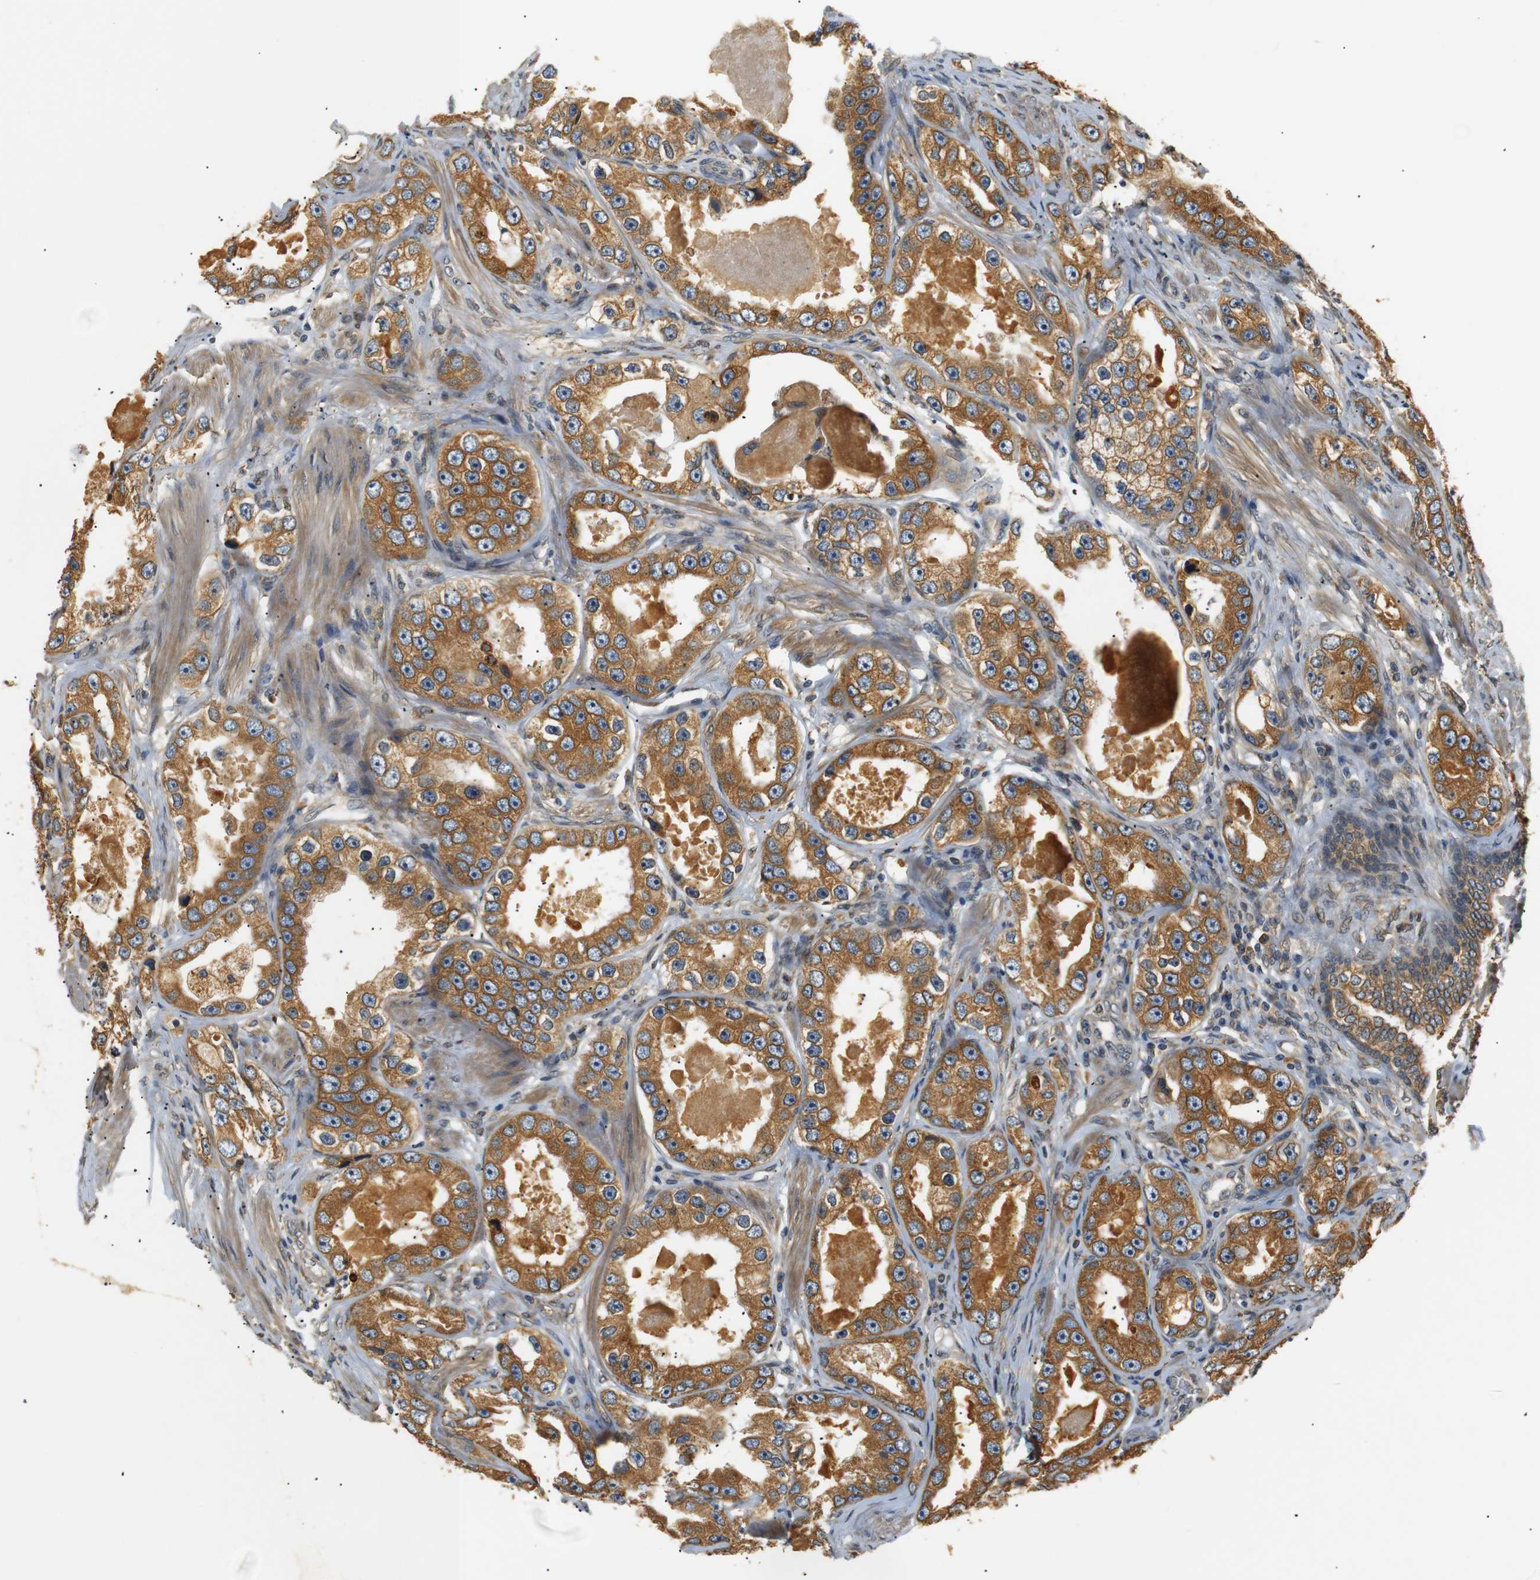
{"staining": {"intensity": "moderate", "quantity": ">75%", "location": "cytoplasmic/membranous"}, "tissue": "prostate cancer", "cell_type": "Tumor cells", "image_type": "cancer", "snomed": [{"axis": "morphology", "description": "Adenocarcinoma, High grade"}, {"axis": "topography", "description": "Prostate"}], "caption": "There is medium levels of moderate cytoplasmic/membranous staining in tumor cells of prostate cancer (adenocarcinoma (high-grade)), as demonstrated by immunohistochemical staining (brown color).", "gene": "TMED2", "patient": {"sex": "male", "age": 63}}